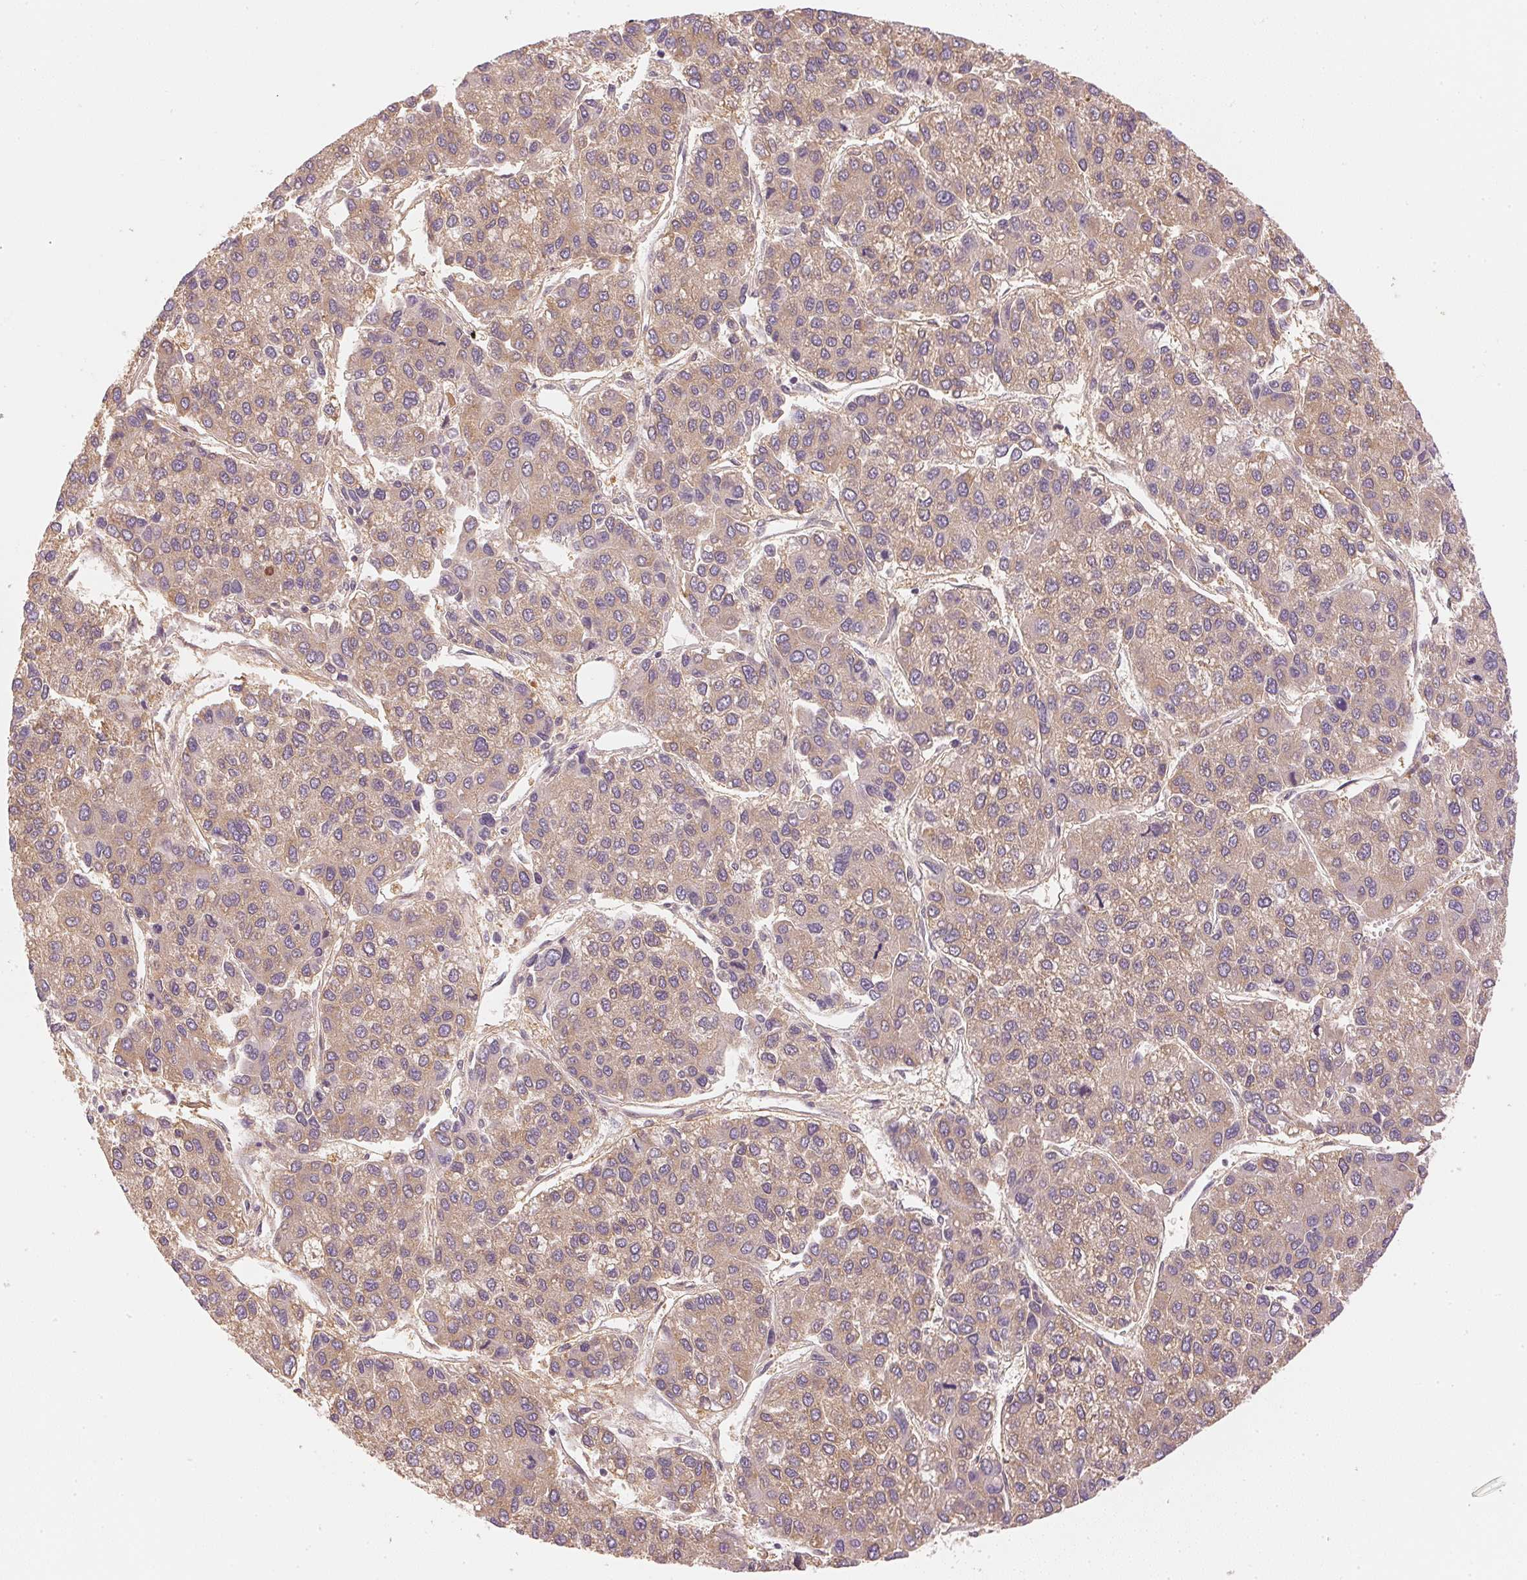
{"staining": {"intensity": "weak", "quantity": ">75%", "location": "cytoplasmic/membranous"}, "tissue": "liver cancer", "cell_type": "Tumor cells", "image_type": "cancer", "snomed": [{"axis": "morphology", "description": "Carcinoma, Hepatocellular, NOS"}, {"axis": "topography", "description": "Liver"}], "caption": "About >75% of tumor cells in human liver hepatocellular carcinoma show weak cytoplasmic/membranous protein expression as visualized by brown immunohistochemical staining.", "gene": "KPRP", "patient": {"sex": "female", "age": 66}}